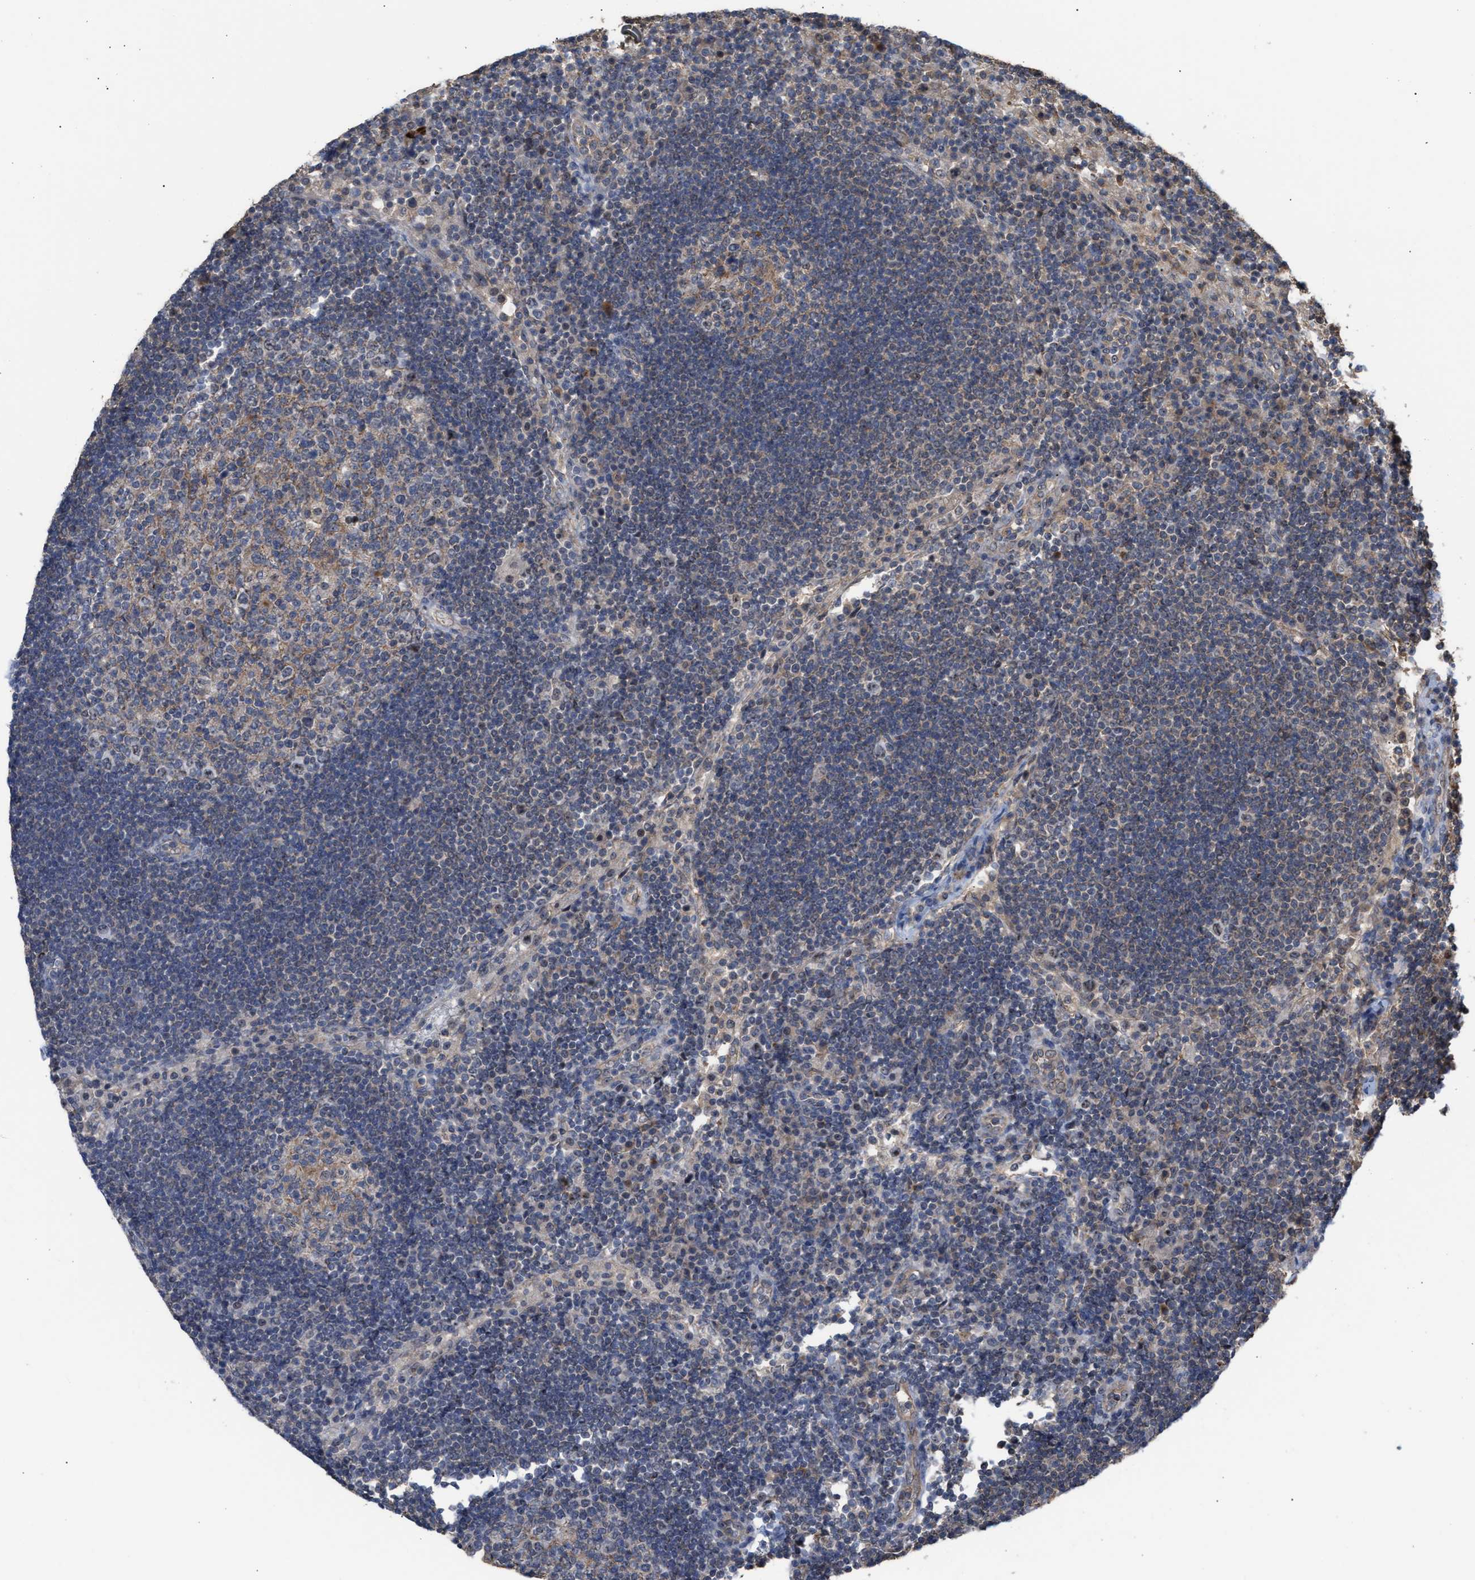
{"staining": {"intensity": "weak", "quantity": "25%-75%", "location": "cytoplasmic/membranous"}, "tissue": "lymph node", "cell_type": "Germinal center cells", "image_type": "normal", "snomed": [{"axis": "morphology", "description": "Normal tissue, NOS"}, {"axis": "topography", "description": "Lymph node"}], "caption": "Protein expression analysis of benign lymph node displays weak cytoplasmic/membranous staining in about 25%-75% of germinal center cells. The protein is stained brown, and the nuclei are stained in blue (DAB IHC with brightfield microscopy, high magnification).", "gene": "EXOSC2", "patient": {"sex": "female", "age": 53}}